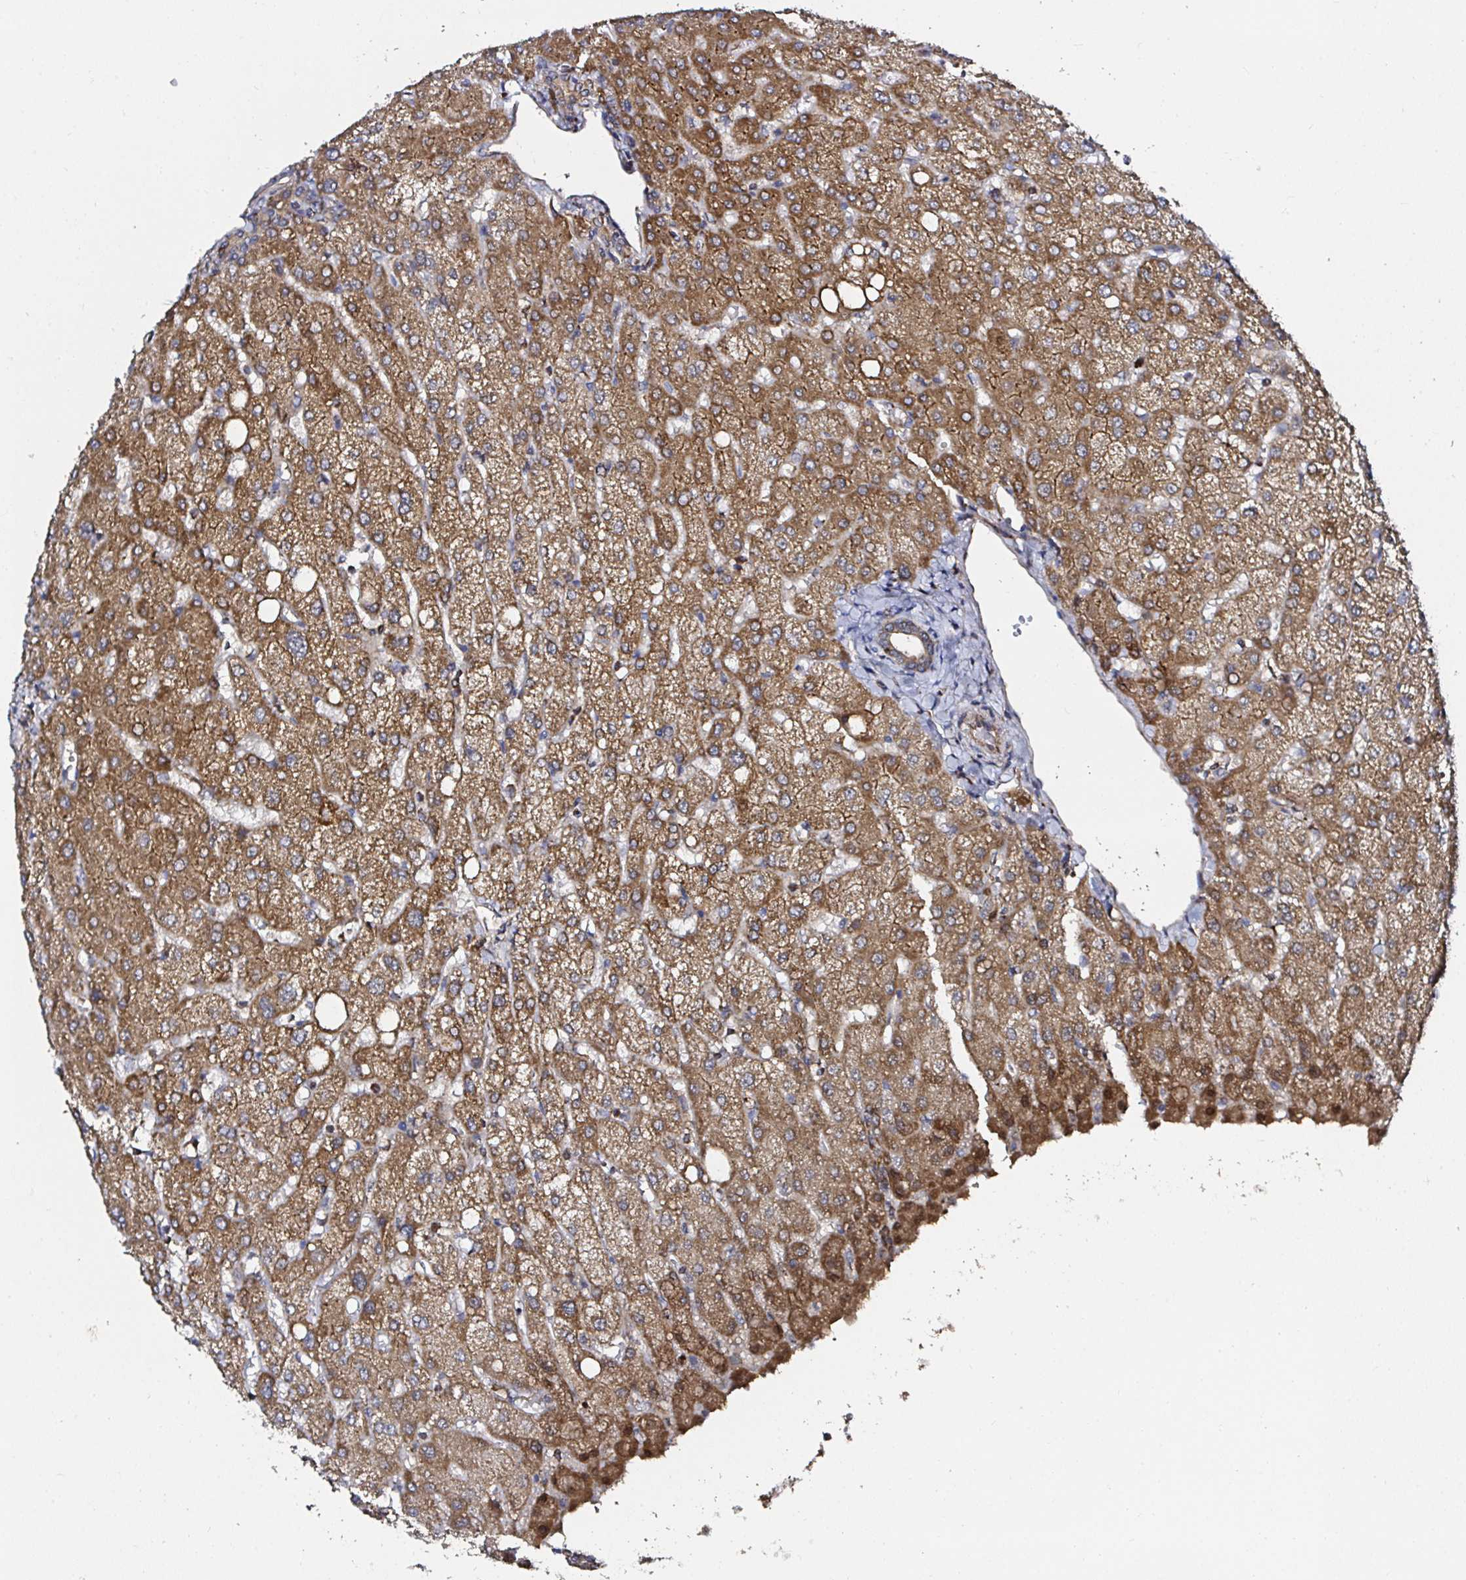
{"staining": {"intensity": "moderate", "quantity": ">75%", "location": "cytoplasmic/membranous"}, "tissue": "liver", "cell_type": "Cholangiocytes", "image_type": "normal", "snomed": [{"axis": "morphology", "description": "Normal tissue, NOS"}, {"axis": "topography", "description": "Liver"}], "caption": "Human liver stained with a brown dye demonstrates moderate cytoplasmic/membranous positive positivity in approximately >75% of cholangiocytes.", "gene": "ATAD3A", "patient": {"sex": "female", "age": 54}}